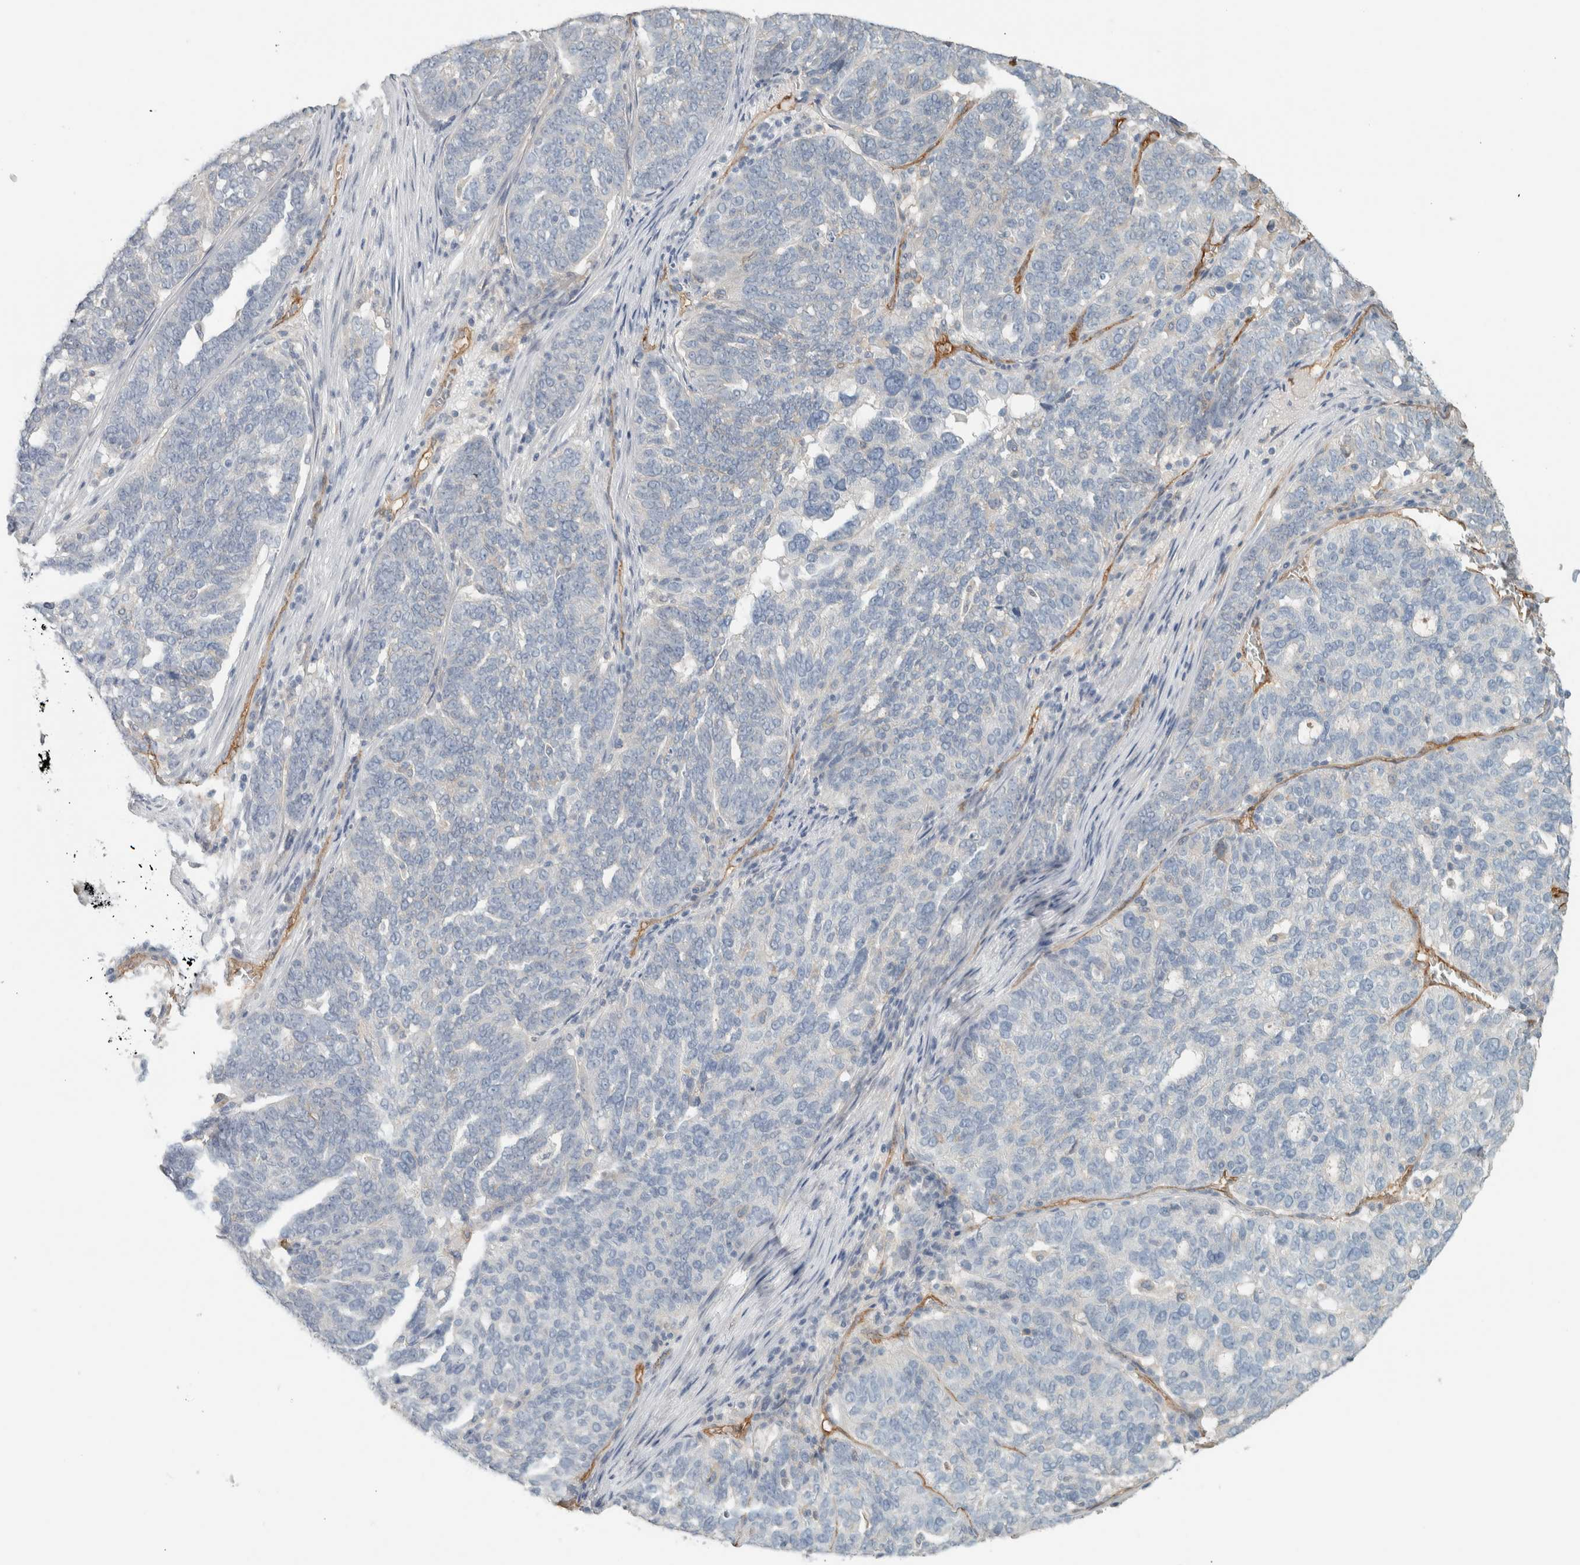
{"staining": {"intensity": "negative", "quantity": "none", "location": "none"}, "tissue": "ovarian cancer", "cell_type": "Tumor cells", "image_type": "cancer", "snomed": [{"axis": "morphology", "description": "Cystadenocarcinoma, serous, NOS"}, {"axis": "topography", "description": "Ovary"}], "caption": "Immunohistochemical staining of human ovarian cancer (serous cystadenocarcinoma) demonstrates no significant positivity in tumor cells. (Brightfield microscopy of DAB (3,3'-diaminobenzidine) immunohistochemistry at high magnification).", "gene": "SCIN", "patient": {"sex": "female", "age": 59}}